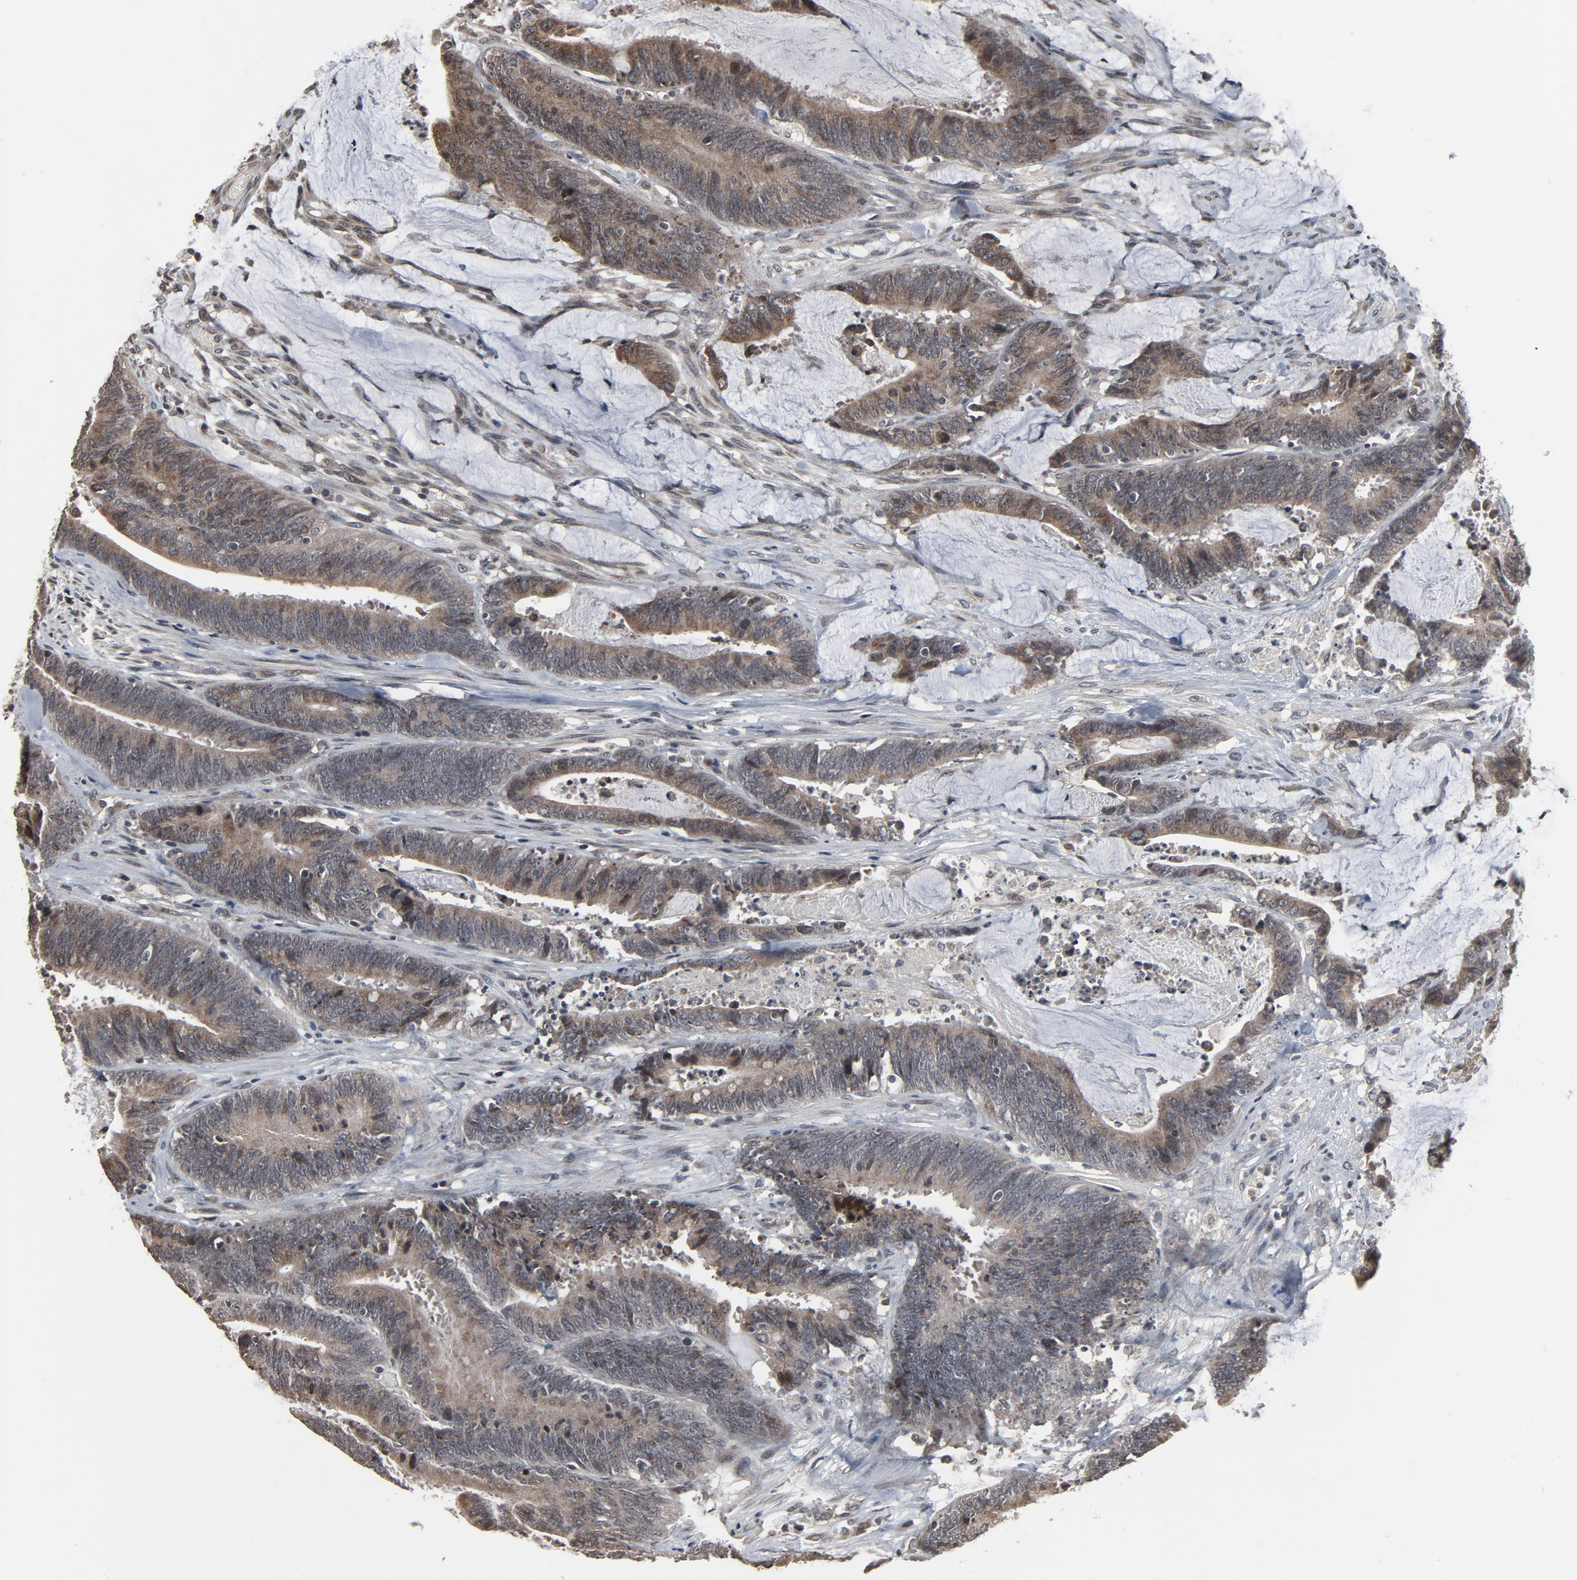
{"staining": {"intensity": "moderate", "quantity": ">75%", "location": "cytoplasmic/membranous,nuclear"}, "tissue": "colorectal cancer", "cell_type": "Tumor cells", "image_type": "cancer", "snomed": [{"axis": "morphology", "description": "Adenocarcinoma, NOS"}, {"axis": "topography", "description": "Rectum"}], "caption": "A photomicrograph showing moderate cytoplasmic/membranous and nuclear expression in approximately >75% of tumor cells in colorectal cancer, as visualized by brown immunohistochemical staining.", "gene": "POM121", "patient": {"sex": "female", "age": 66}}